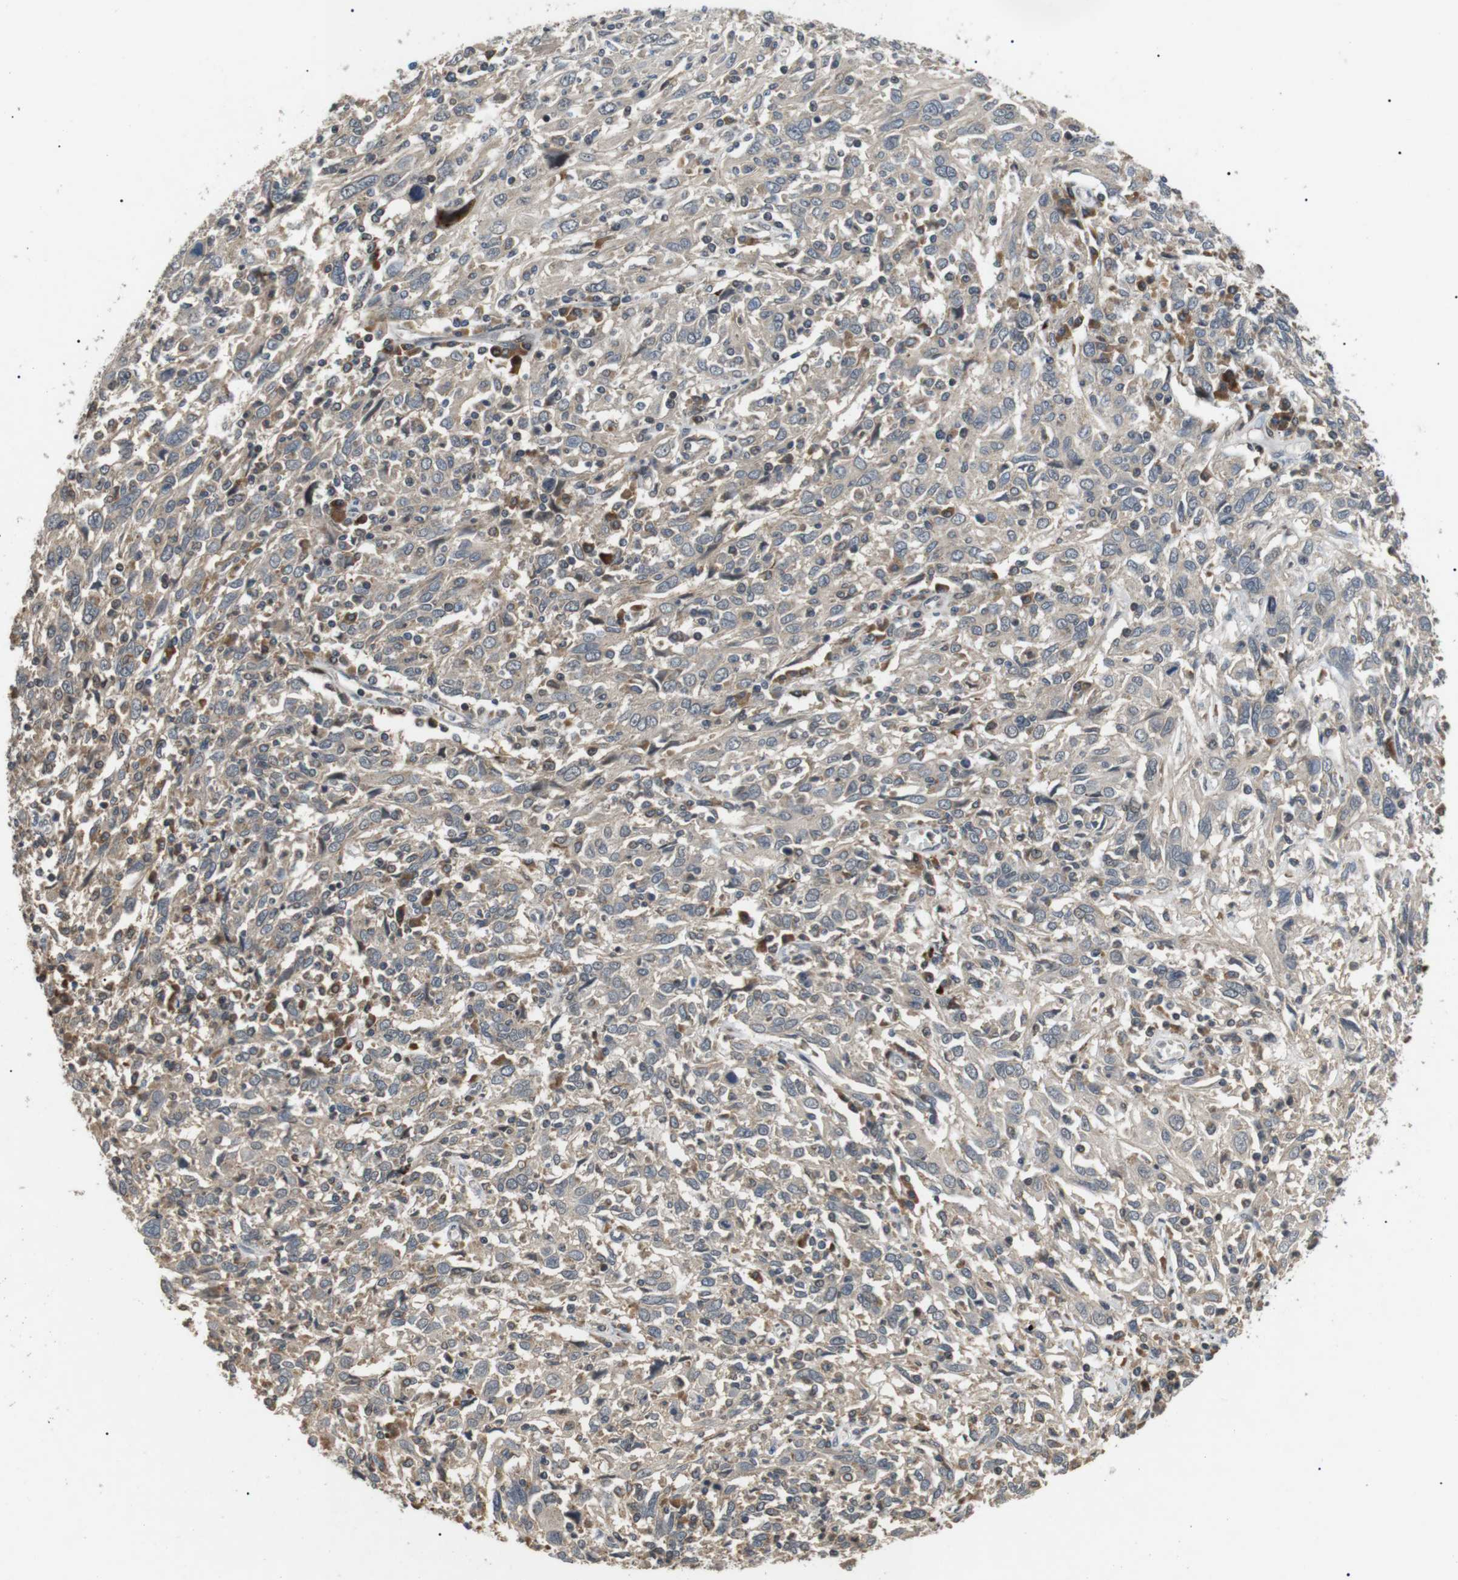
{"staining": {"intensity": "negative", "quantity": "none", "location": "none"}, "tissue": "cervical cancer", "cell_type": "Tumor cells", "image_type": "cancer", "snomed": [{"axis": "morphology", "description": "Squamous cell carcinoma, NOS"}, {"axis": "topography", "description": "Cervix"}], "caption": "Human cervical cancer stained for a protein using immunohistochemistry reveals no expression in tumor cells.", "gene": "HSPA13", "patient": {"sex": "female", "age": 46}}